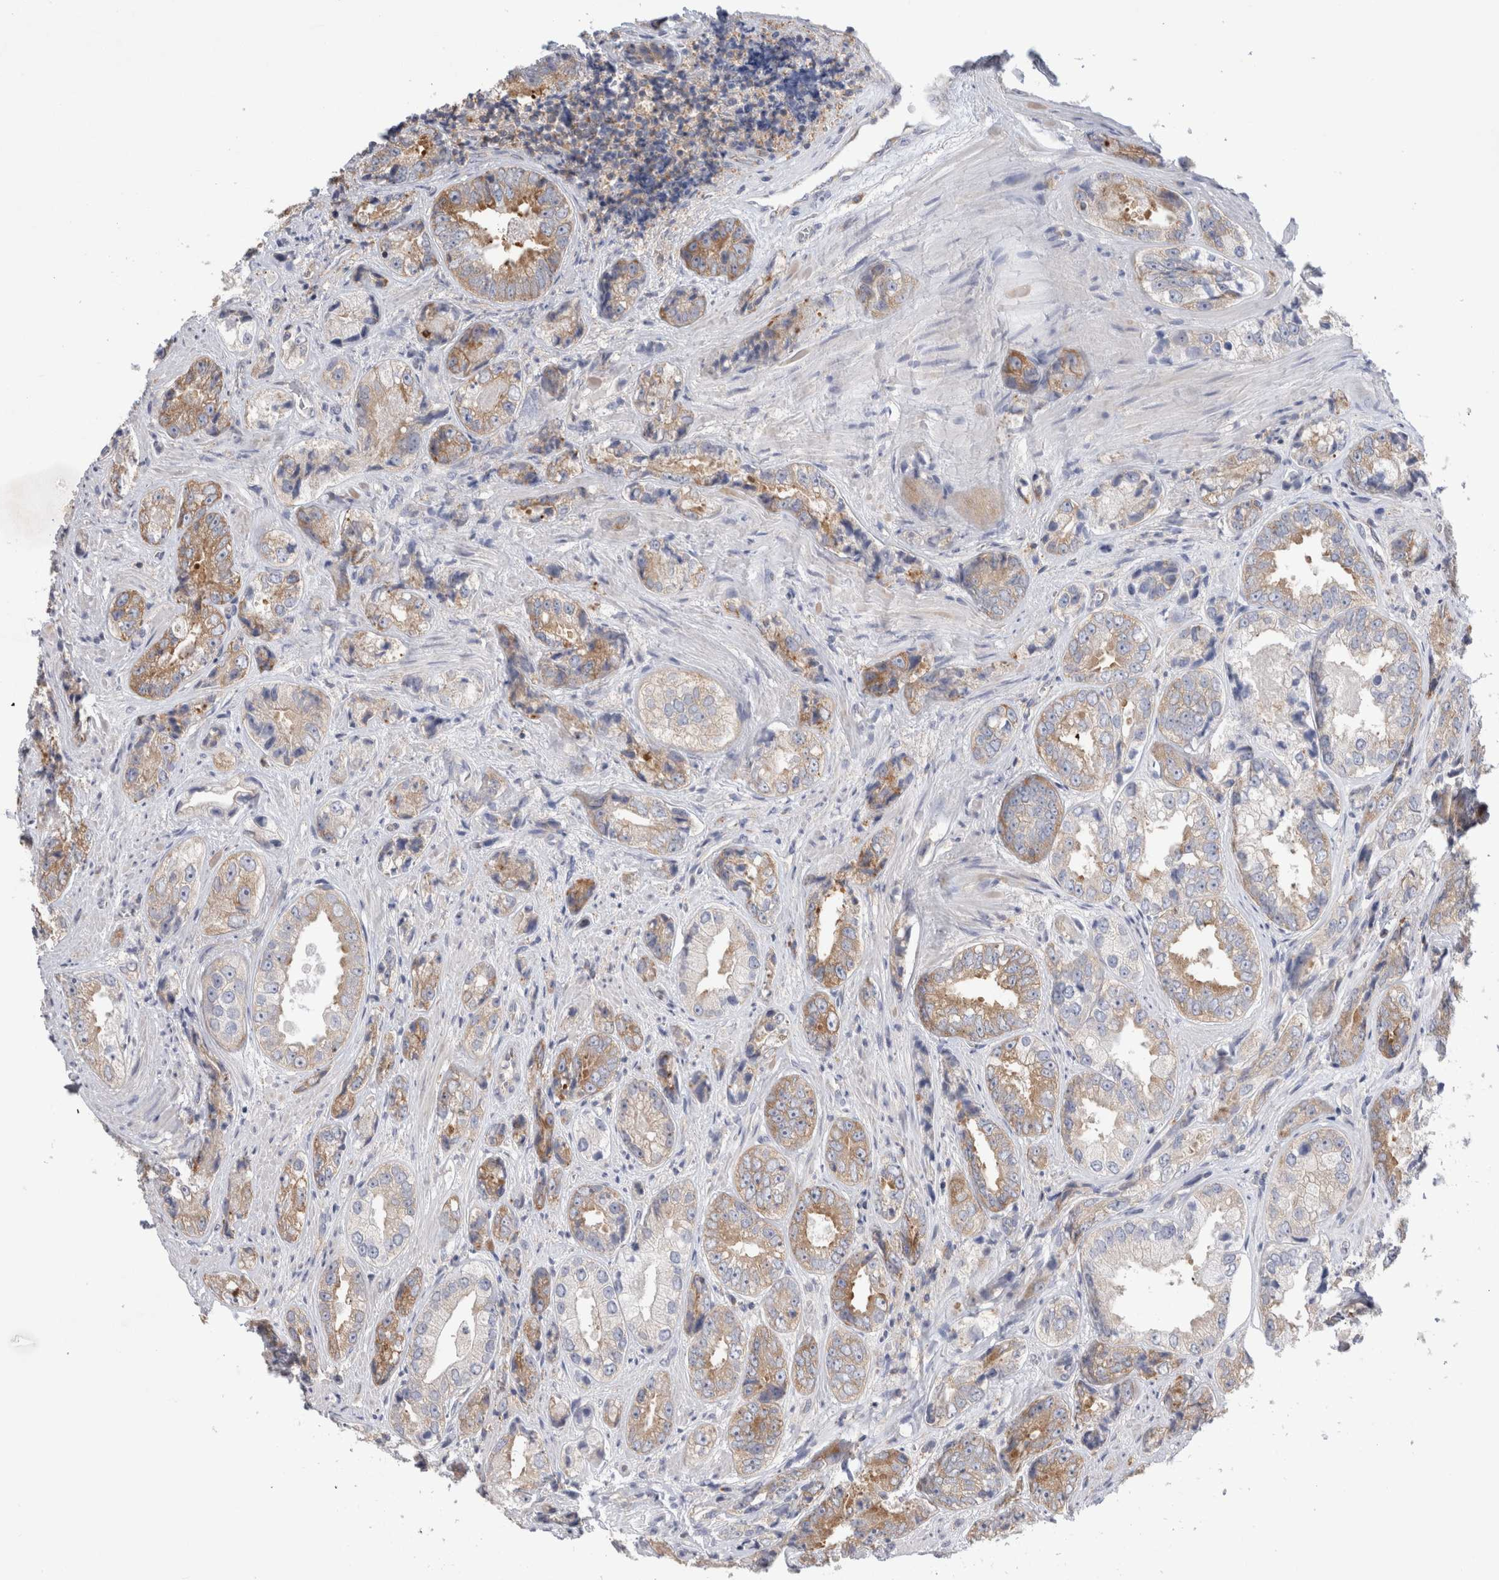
{"staining": {"intensity": "moderate", "quantity": ">75%", "location": "cytoplasmic/membranous"}, "tissue": "prostate cancer", "cell_type": "Tumor cells", "image_type": "cancer", "snomed": [{"axis": "morphology", "description": "Adenocarcinoma, High grade"}, {"axis": "topography", "description": "Prostate"}], "caption": "Moderate cytoplasmic/membranous staining for a protein is present in about >75% of tumor cells of high-grade adenocarcinoma (prostate) using immunohistochemistry.", "gene": "ZNF23", "patient": {"sex": "male", "age": 61}}